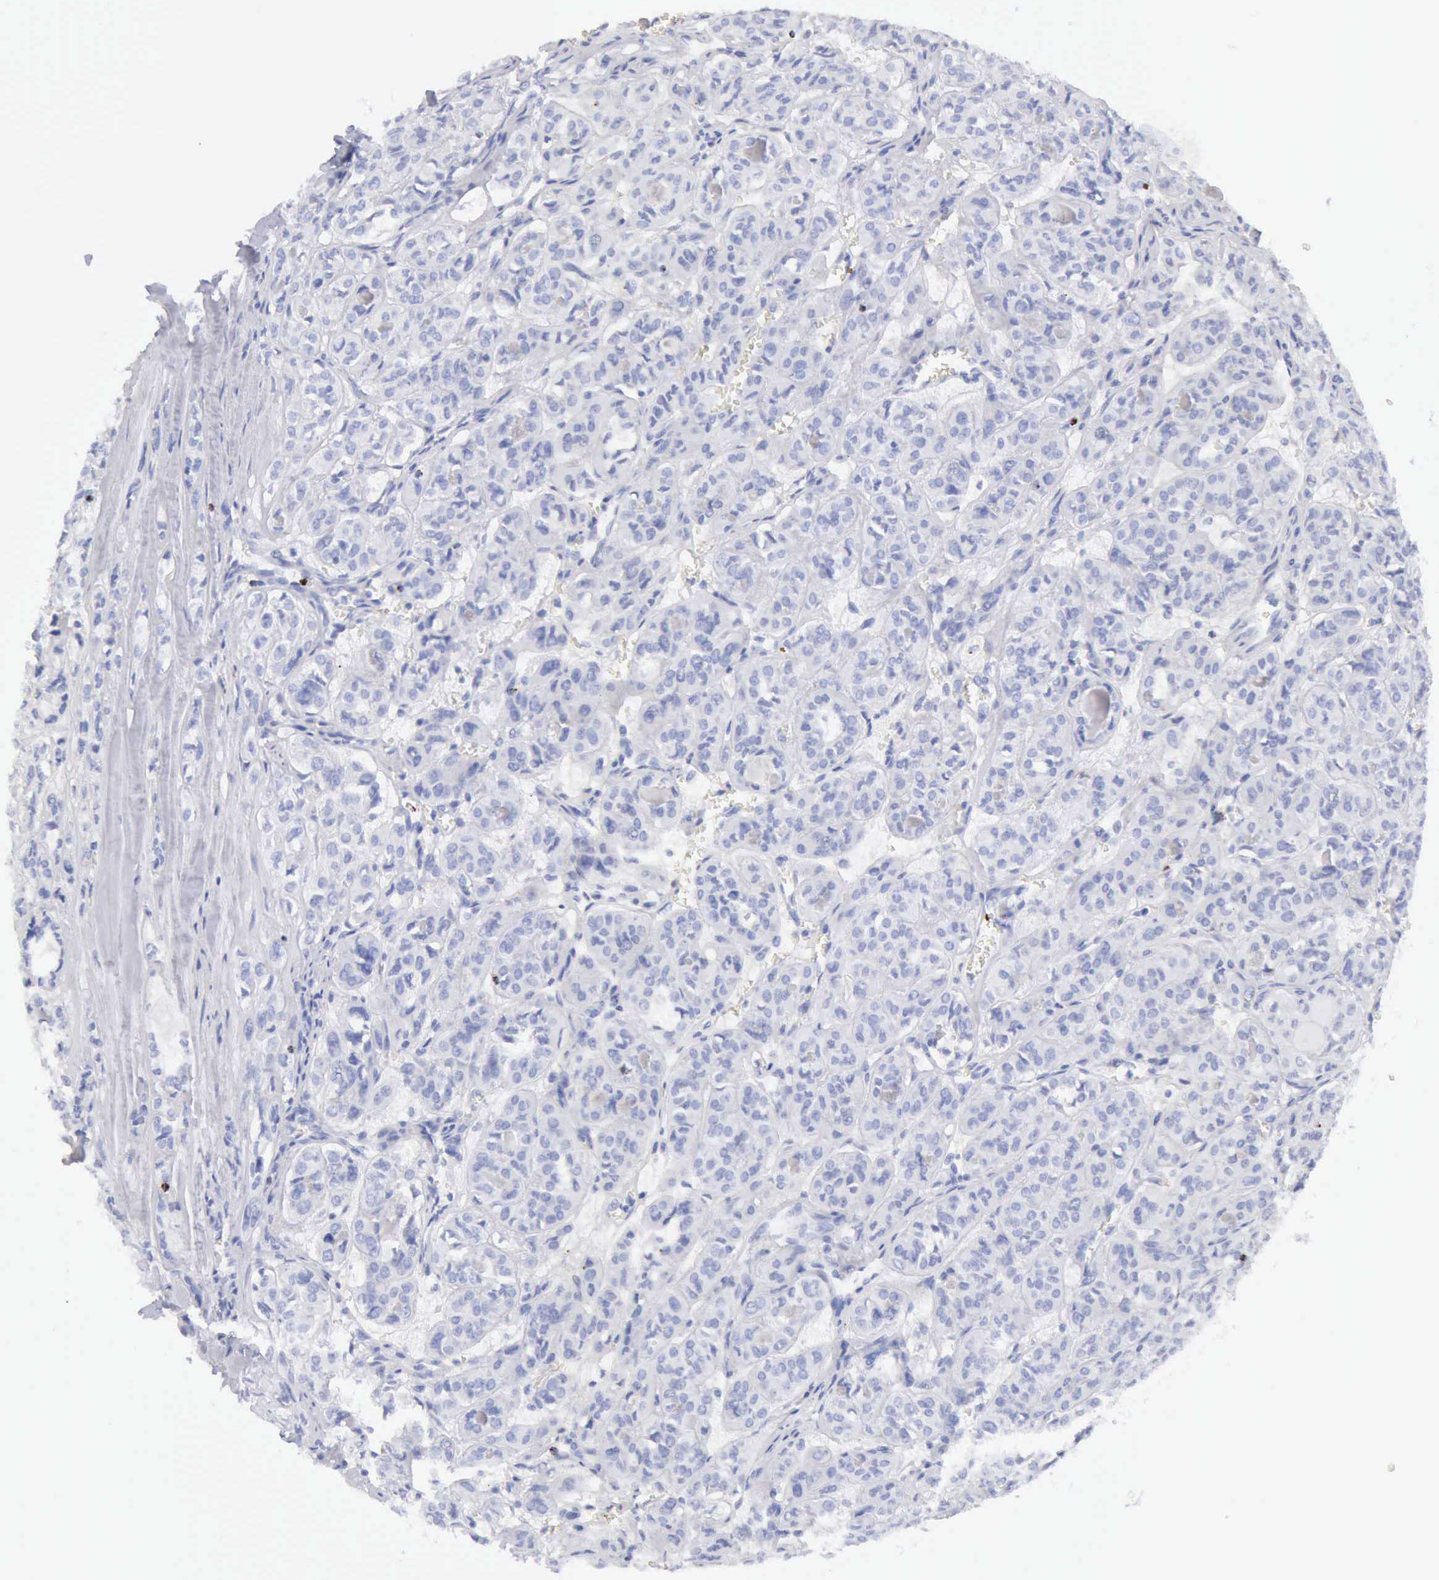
{"staining": {"intensity": "negative", "quantity": "none", "location": "none"}, "tissue": "thyroid cancer", "cell_type": "Tumor cells", "image_type": "cancer", "snomed": [{"axis": "morphology", "description": "Follicular adenoma carcinoma, NOS"}, {"axis": "topography", "description": "Thyroid gland"}], "caption": "A high-resolution image shows IHC staining of thyroid cancer (follicular adenoma carcinoma), which displays no significant expression in tumor cells.", "gene": "GZMB", "patient": {"sex": "female", "age": 71}}